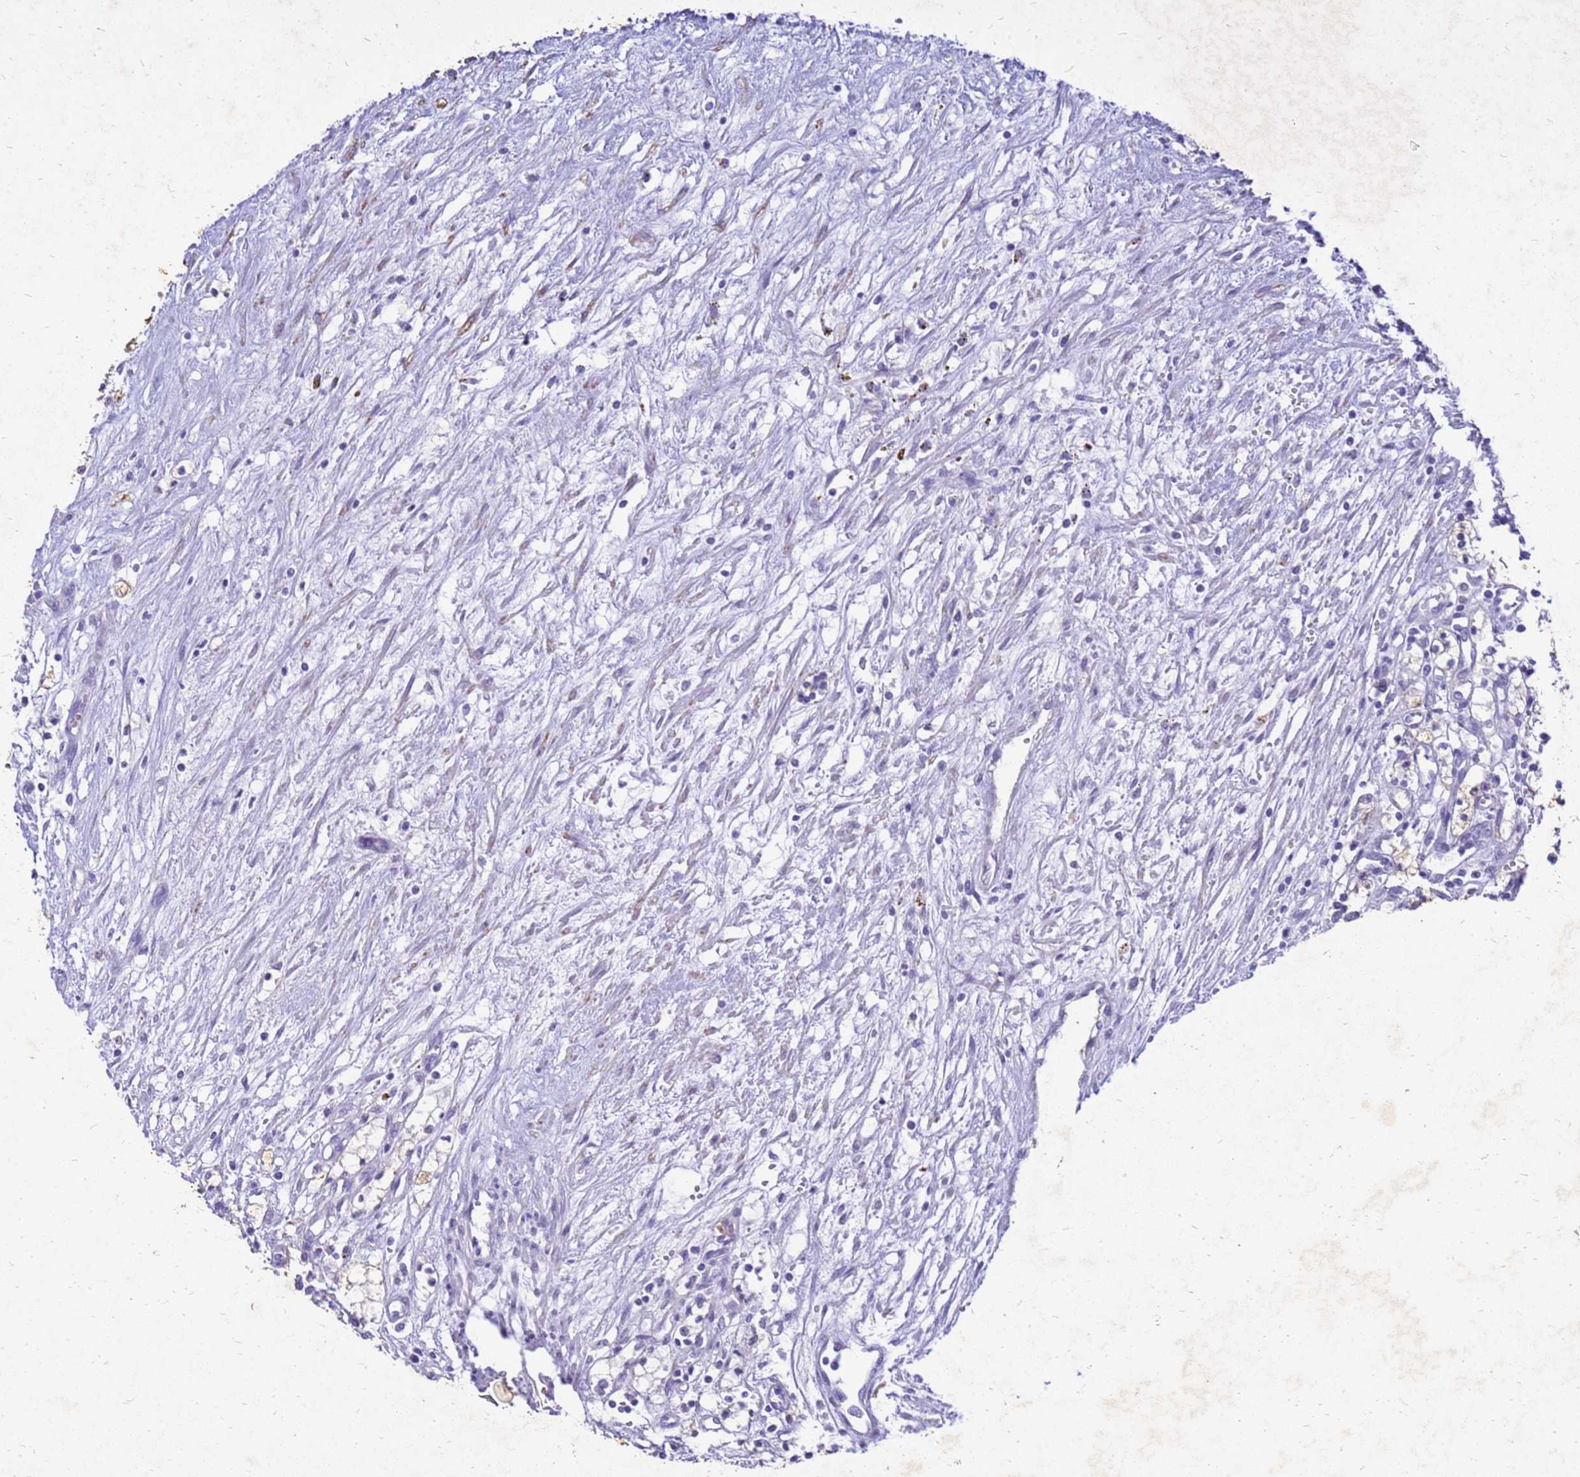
{"staining": {"intensity": "negative", "quantity": "none", "location": "none"}, "tissue": "renal cancer", "cell_type": "Tumor cells", "image_type": "cancer", "snomed": [{"axis": "morphology", "description": "Adenocarcinoma, NOS"}, {"axis": "topography", "description": "Kidney"}], "caption": "An image of human adenocarcinoma (renal) is negative for staining in tumor cells.", "gene": "AKR1C1", "patient": {"sex": "male", "age": 59}}